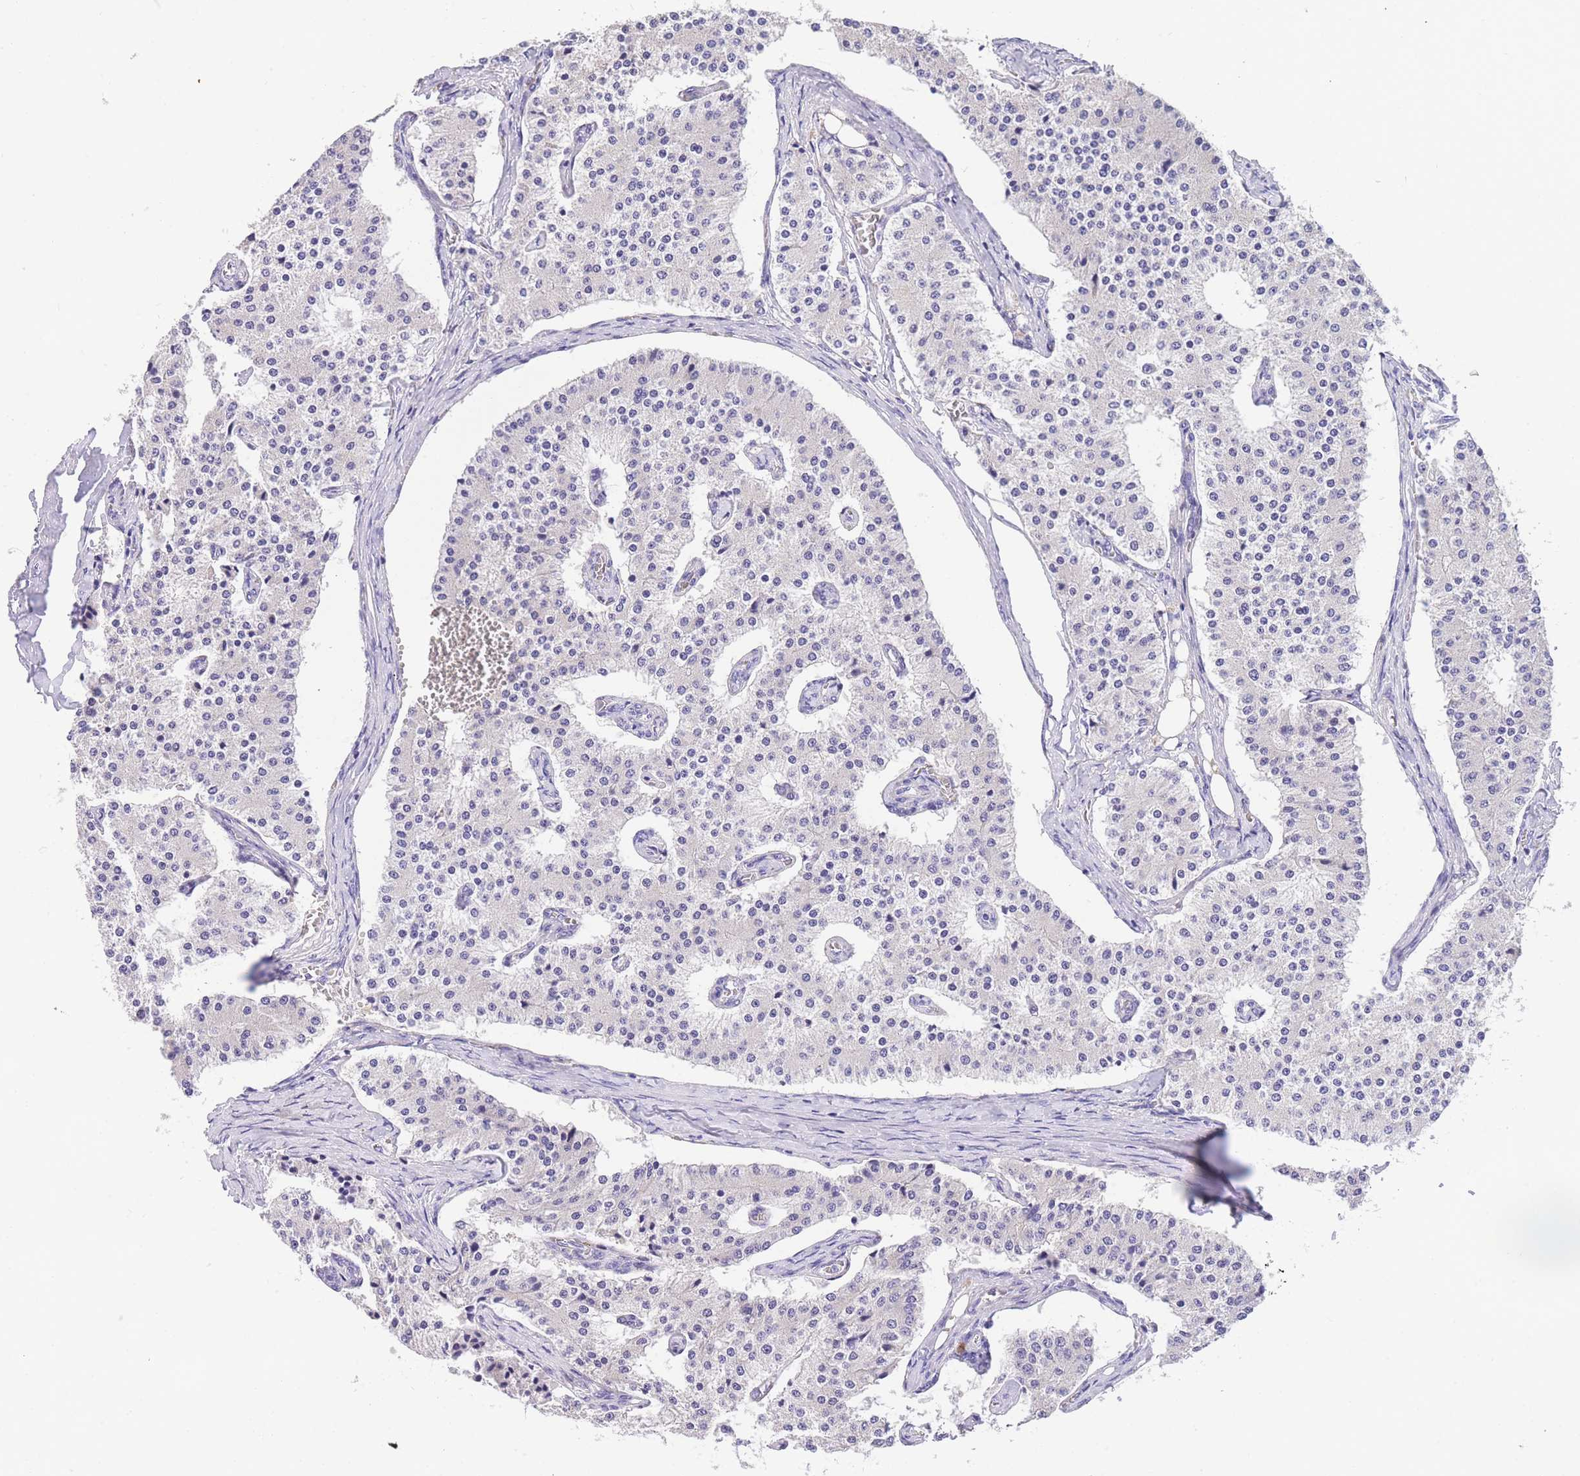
{"staining": {"intensity": "negative", "quantity": "none", "location": "none"}, "tissue": "carcinoid", "cell_type": "Tumor cells", "image_type": "cancer", "snomed": [{"axis": "morphology", "description": "Carcinoid, malignant, NOS"}, {"axis": "topography", "description": "Colon"}], "caption": "High magnification brightfield microscopy of malignant carcinoid stained with DAB (3,3'-diaminobenzidine) (brown) and counterstained with hematoxylin (blue): tumor cells show no significant positivity.", "gene": "EPN2", "patient": {"sex": "female", "age": 52}}